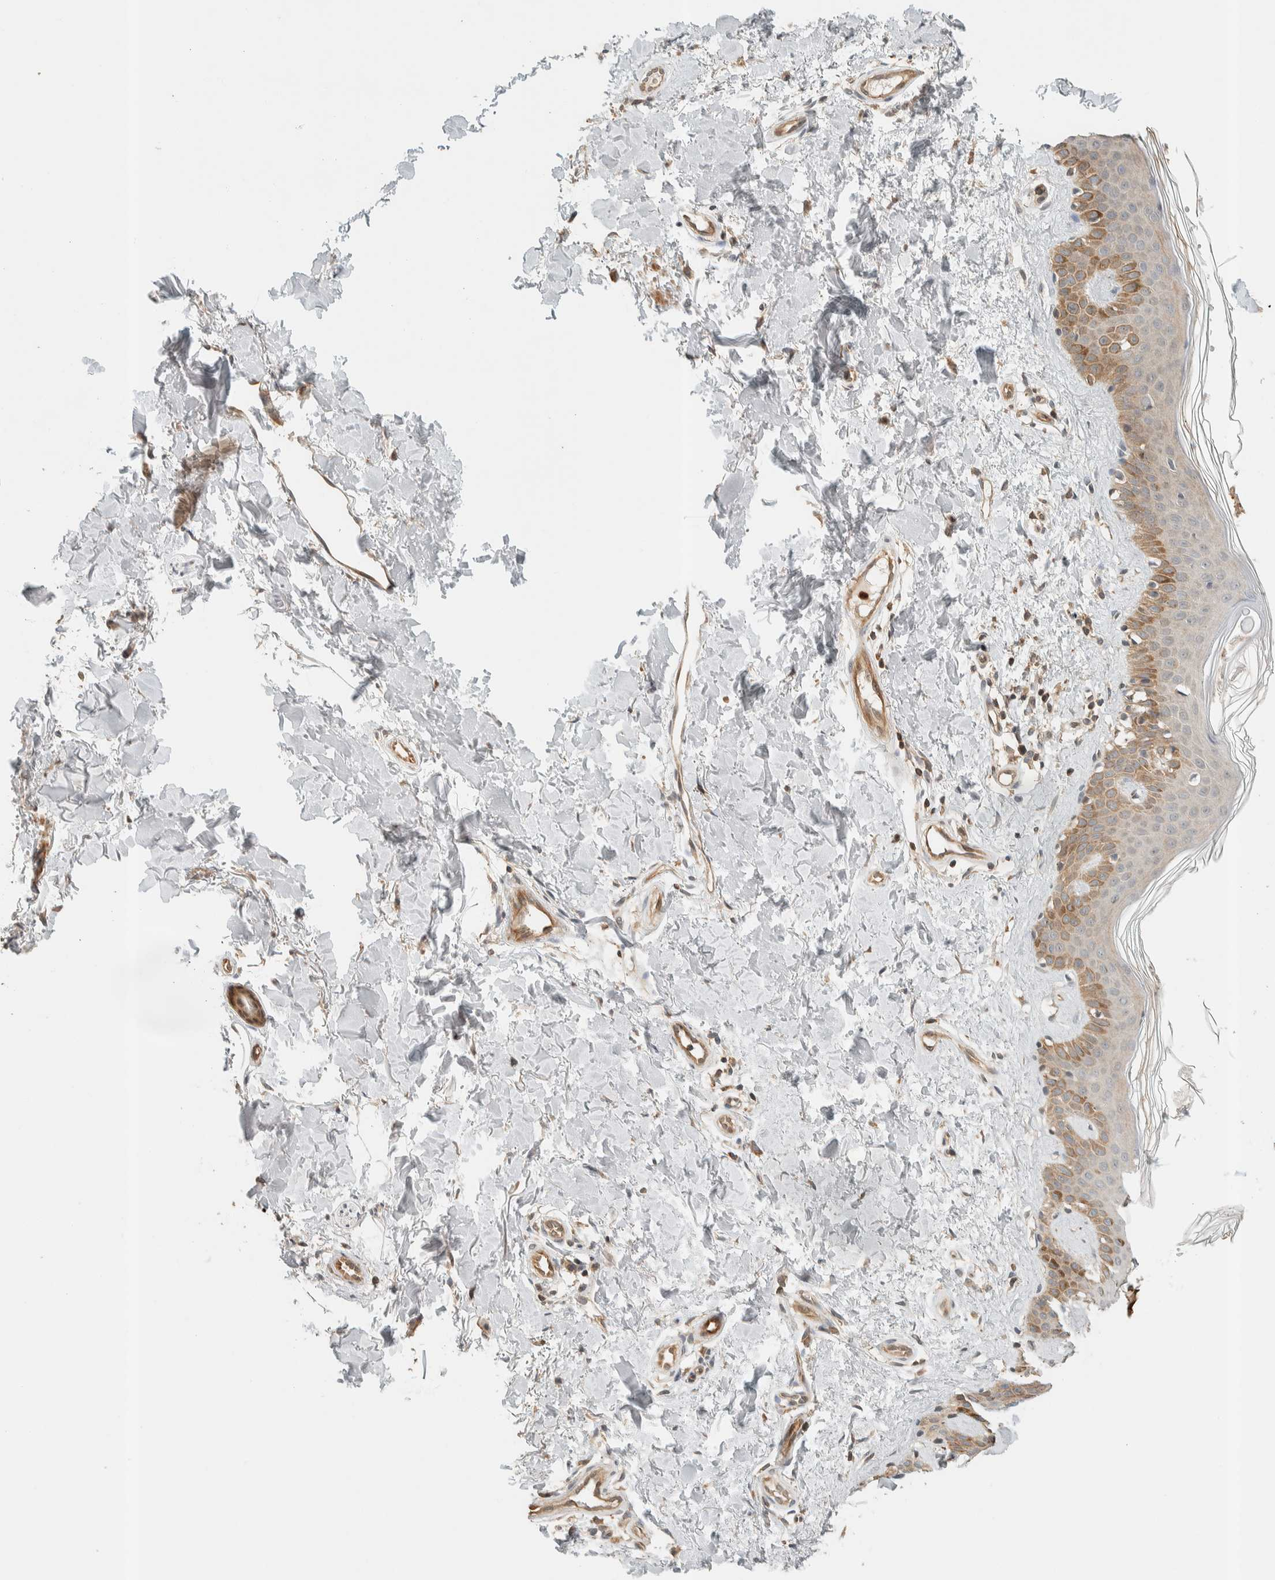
{"staining": {"intensity": "negative", "quantity": "none", "location": "none"}, "tissue": "skin", "cell_type": "Fibroblasts", "image_type": "normal", "snomed": [{"axis": "morphology", "description": "Normal tissue, NOS"}, {"axis": "topography", "description": "Skin"}], "caption": "This is a histopathology image of immunohistochemistry (IHC) staining of unremarkable skin, which shows no expression in fibroblasts.", "gene": "ADSS2", "patient": {"sex": "male", "age": 67}}